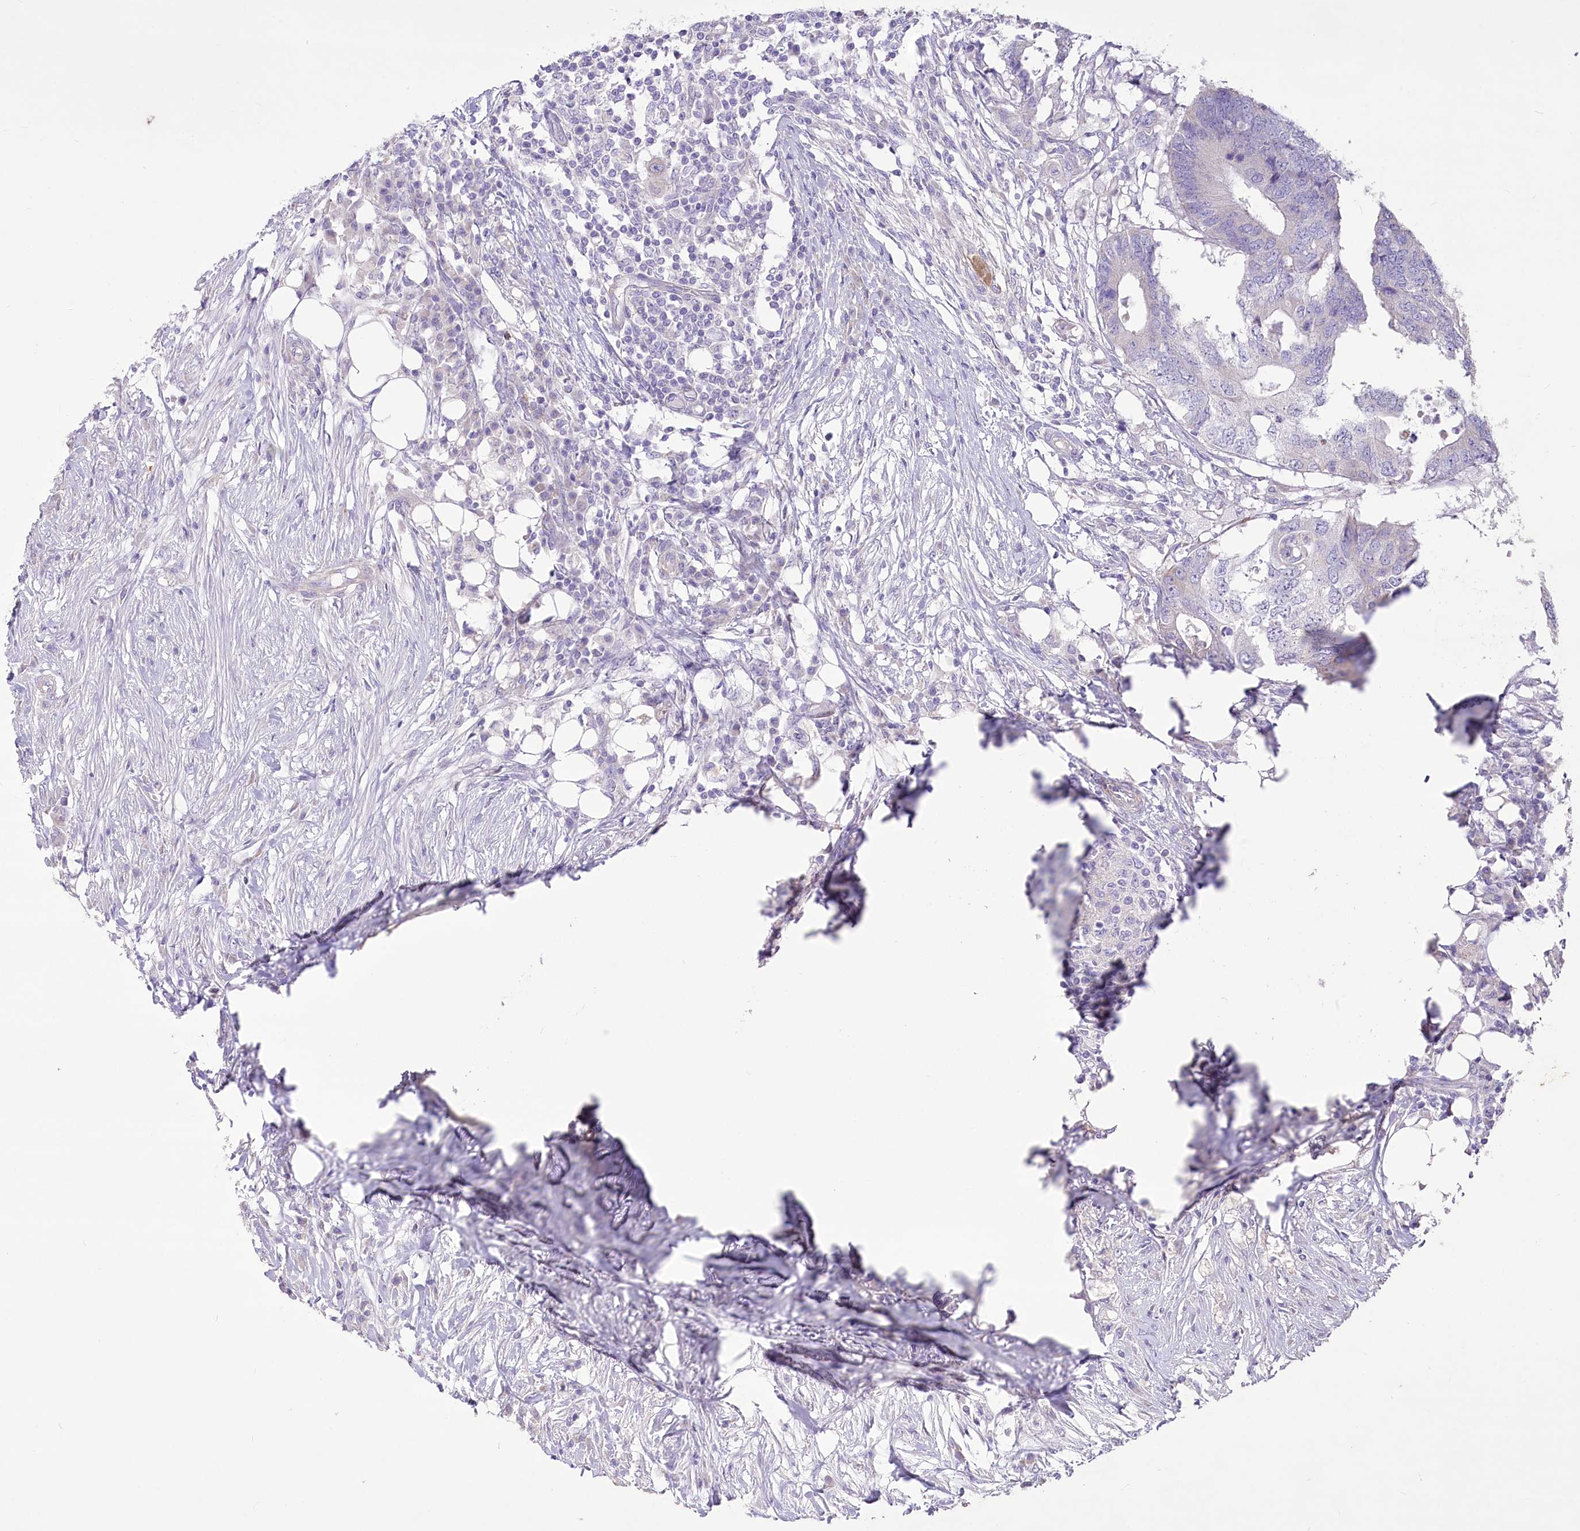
{"staining": {"intensity": "negative", "quantity": "none", "location": "none"}, "tissue": "colorectal cancer", "cell_type": "Tumor cells", "image_type": "cancer", "snomed": [{"axis": "morphology", "description": "Adenocarcinoma, NOS"}, {"axis": "topography", "description": "Colon"}], "caption": "Histopathology image shows no protein expression in tumor cells of adenocarcinoma (colorectal) tissue.", "gene": "ANGPTL3", "patient": {"sex": "male", "age": 71}}